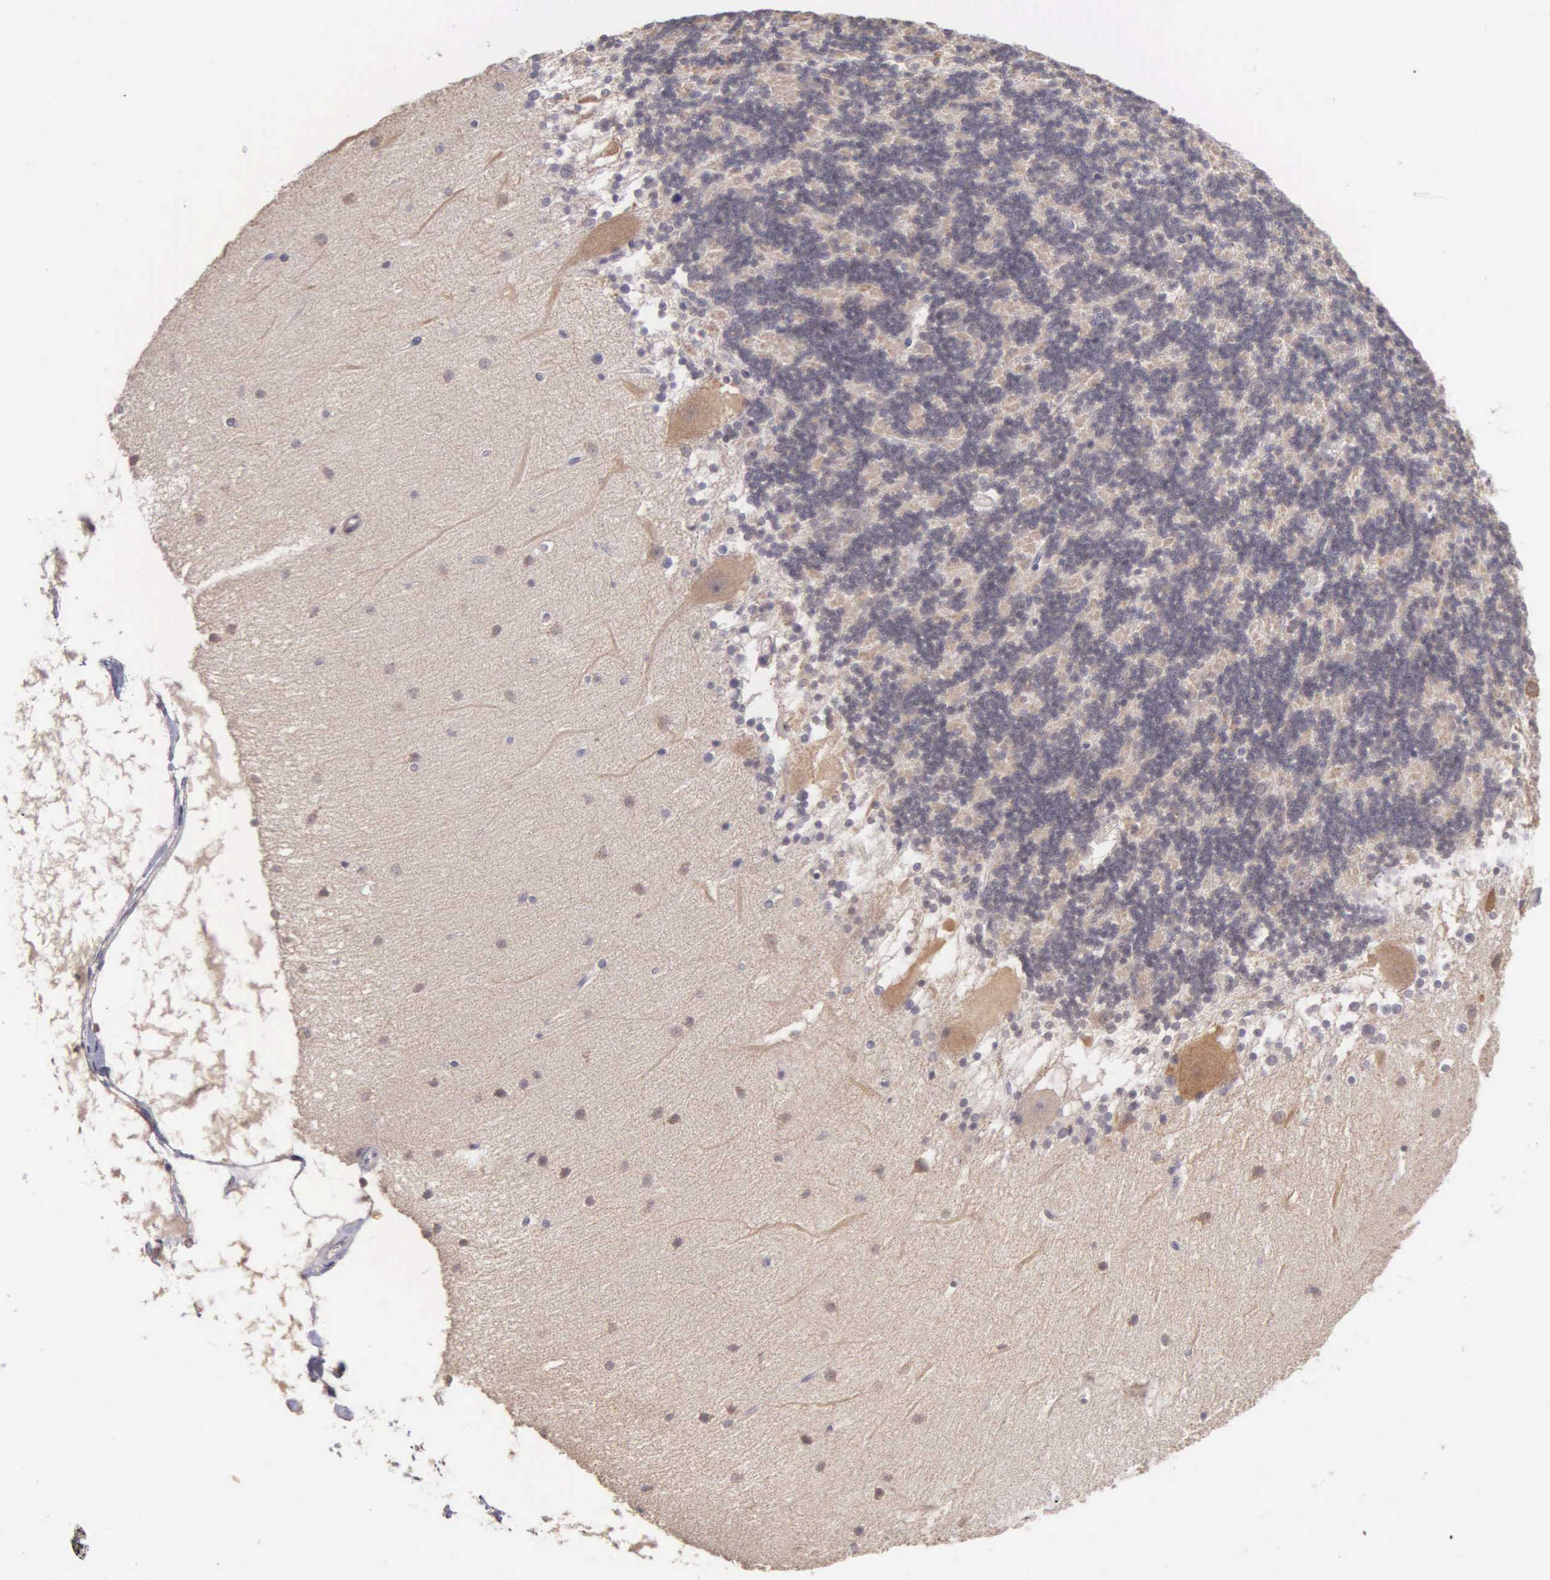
{"staining": {"intensity": "negative", "quantity": "none", "location": "none"}, "tissue": "cerebellum", "cell_type": "Cells in granular layer", "image_type": "normal", "snomed": [{"axis": "morphology", "description": "Normal tissue, NOS"}, {"axis": "topography", "description": "Cerebellum"}], "caption": "The micrograph shows no significant expression in cells in granular layer of cerebellum.", "gene": "BRD1", "patient": {"sex": "female", "age": 54}}